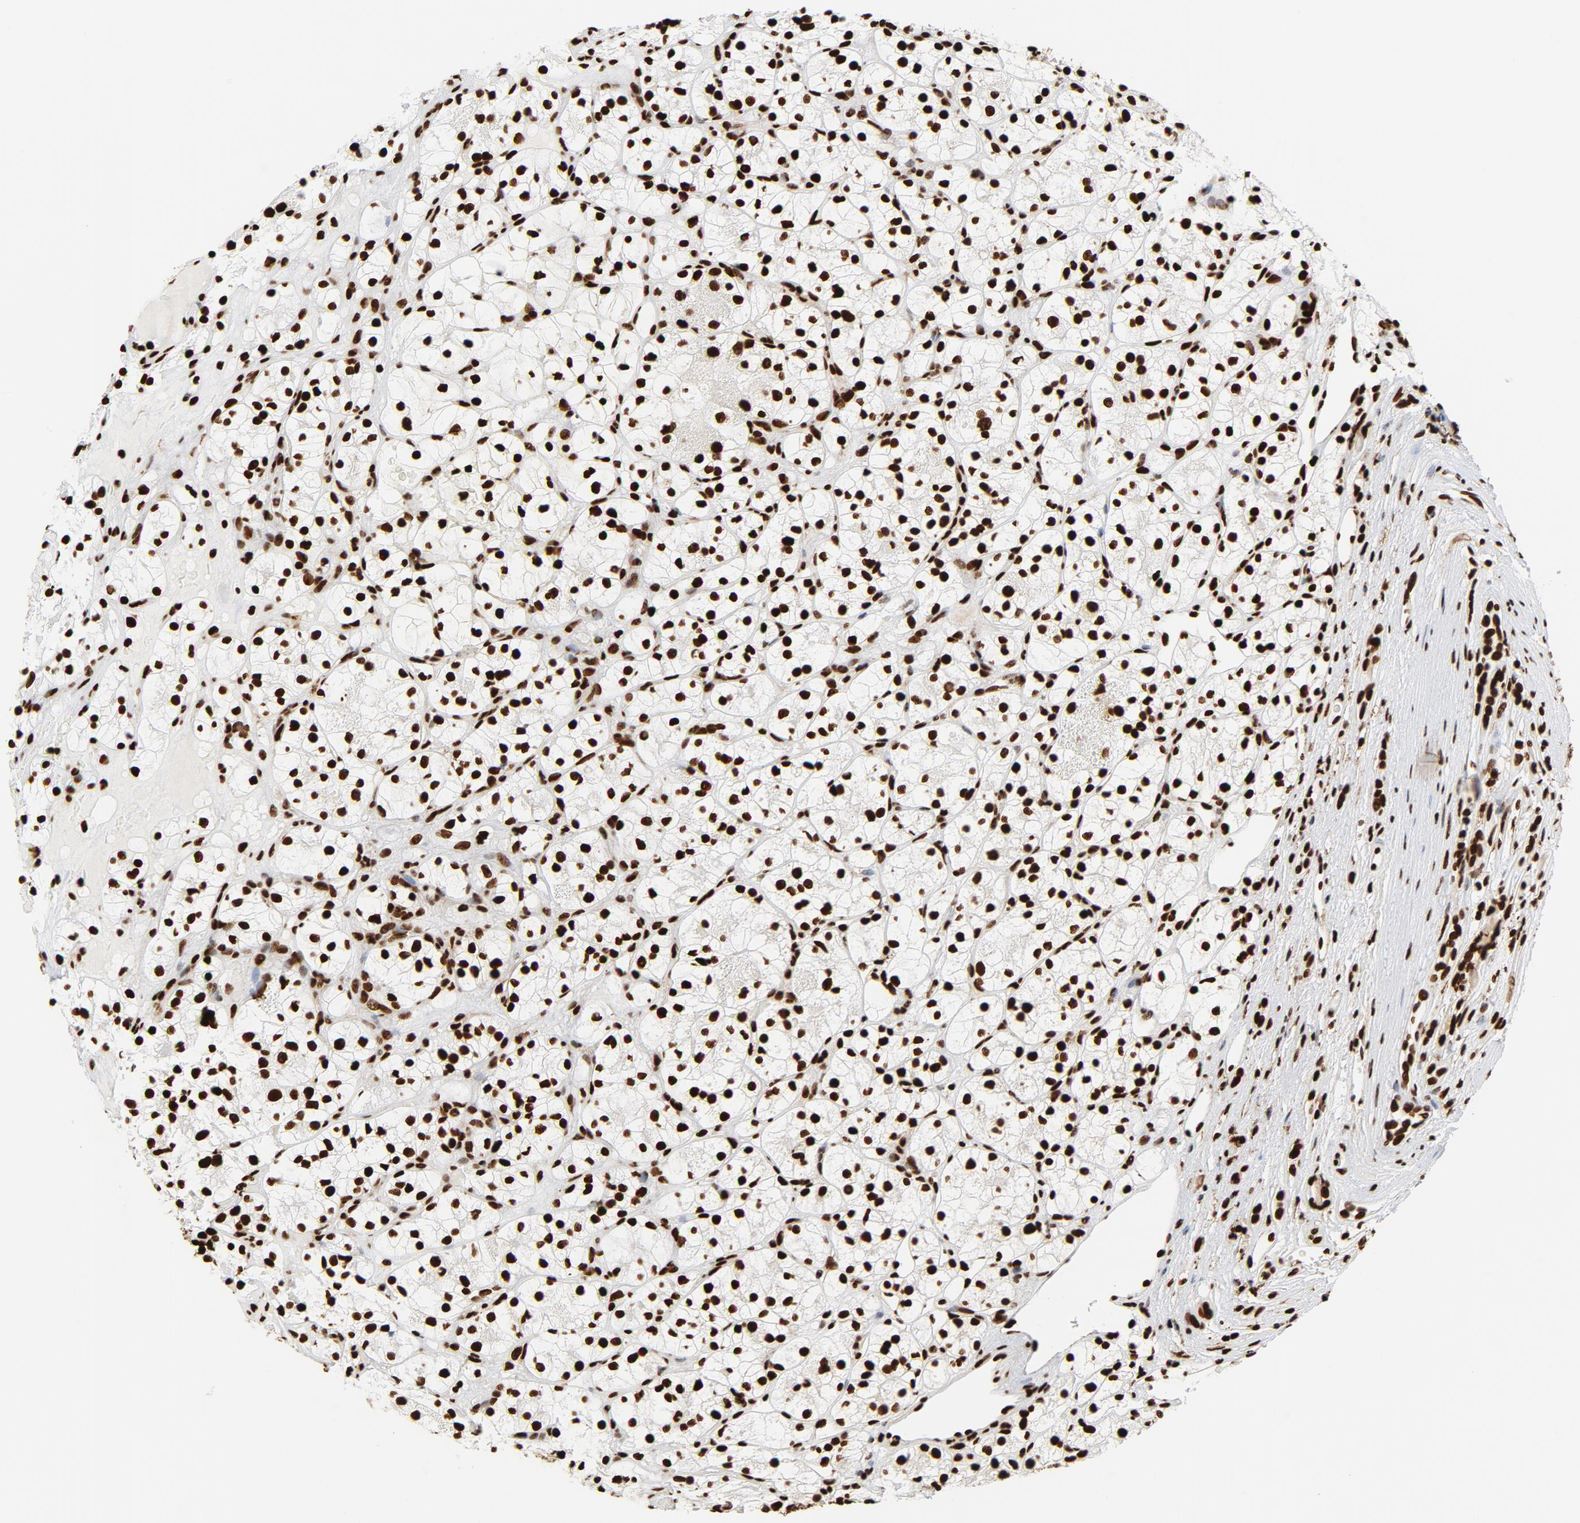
{"staining": {"intensity": "strong", "quantity": ">75%", "location": "nuclear"}, "tissue": "renal cancer", "cell_type": "Tumor cells", "image_type": "cancer", "snomed": [{"axis": "morphology", "description": "Adenocarcinoma, NOS"}, {"axis": "topography", "description": "Kidney"}], "caption": "An IHC photomicrograph of tumor tissue is shown. Protein staining in brown labels strong nuclear positivity in renal cancer within tumor cells. (DAB (3,3'-diaminobenzidine) IHC, brown staining for protein, blue staining for nuclei).", "gene": "XRCC6", "patient": {"sex": "female", "age": 60}}